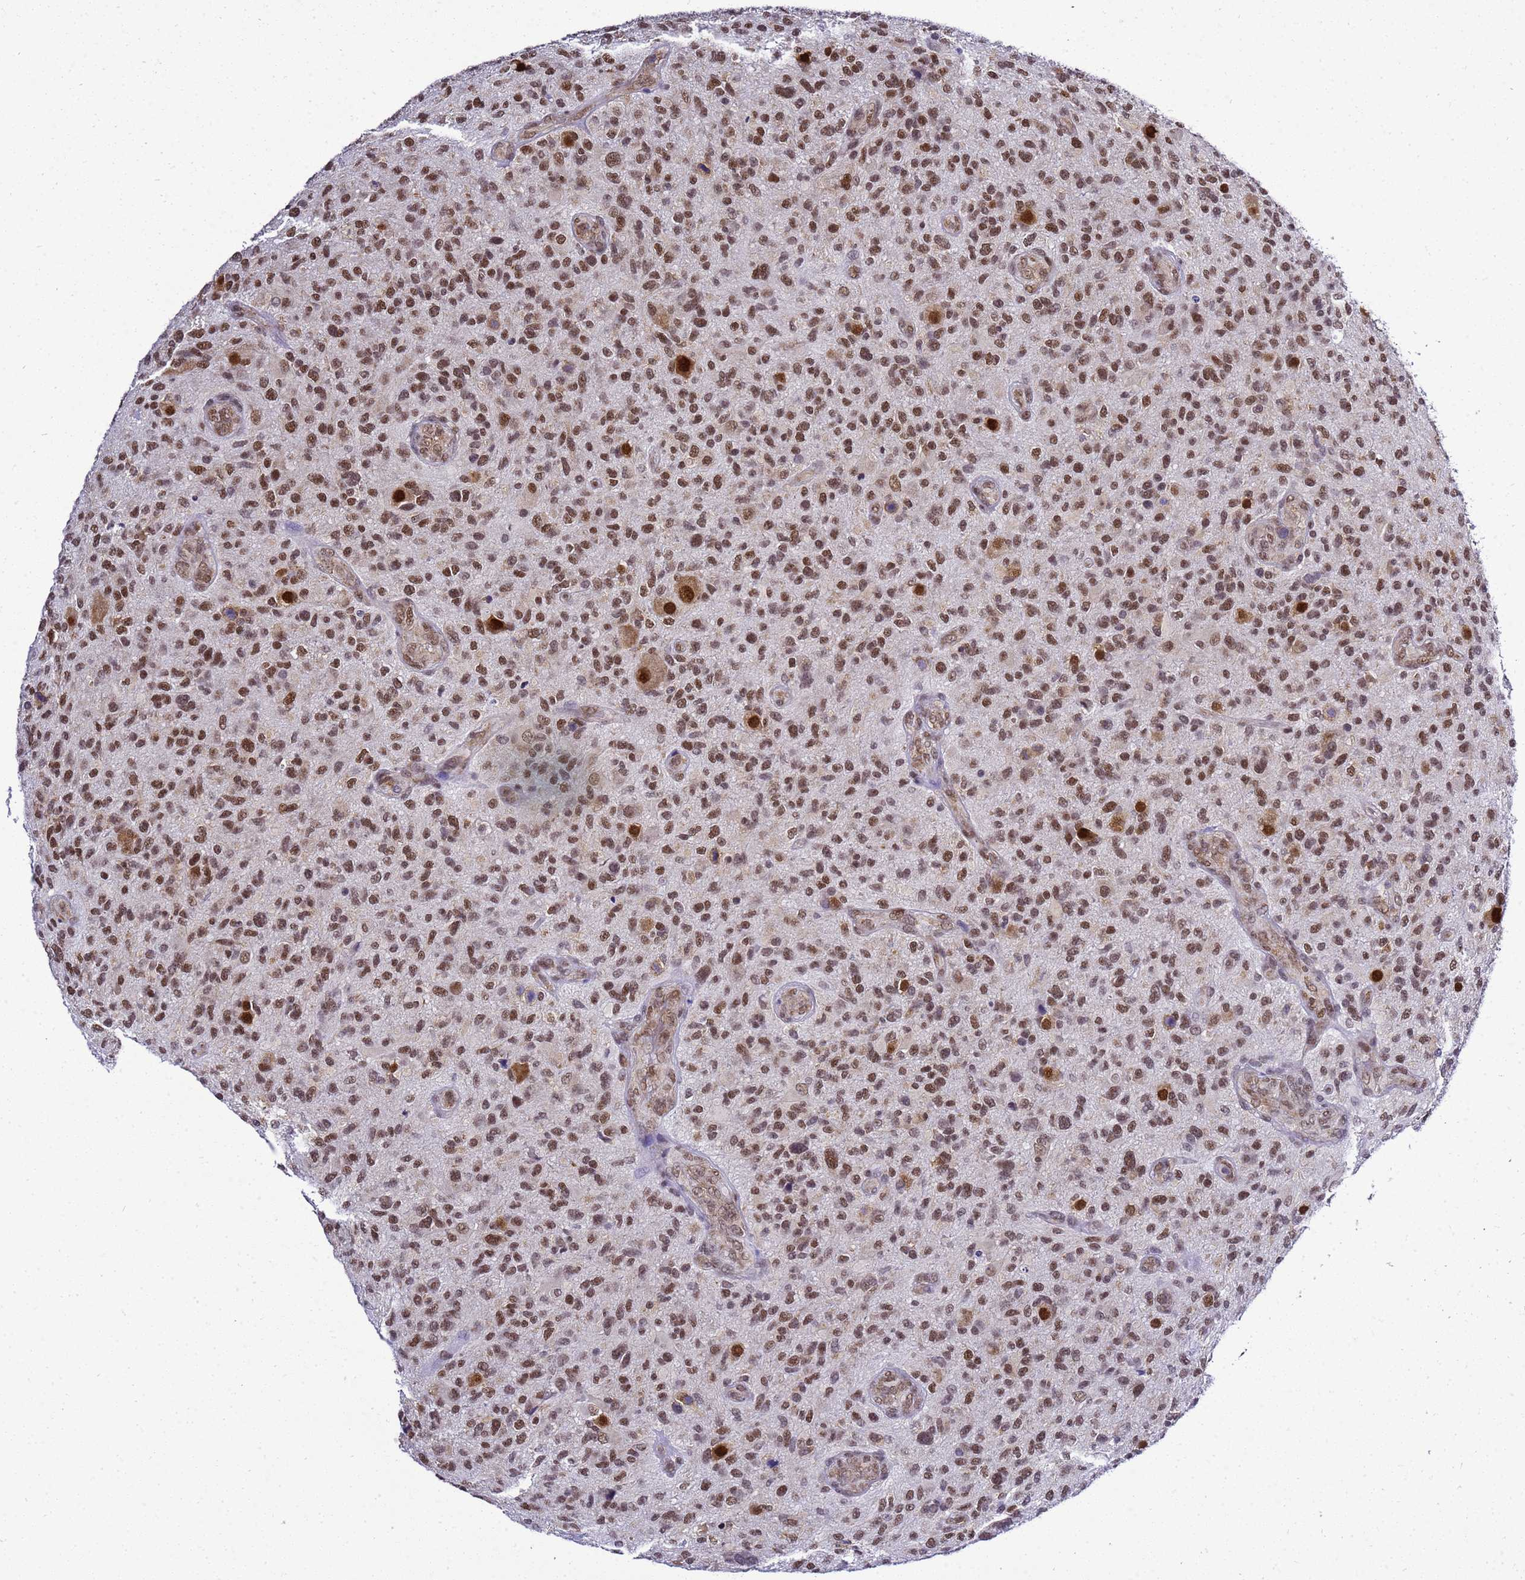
{"staining": {"intensity": "moderate", "quantity": ">75%", "location": "nuclear"}, "tissue": "glioma", "cell_type": "Tumor cells", "image_type": "cancer", "snomed": [{"axis": "morphology", "description": "Glioma, malignant, High grade"}, {"axis": "topography", "description": "Brain"}], "caption": "Protein expression analysis of glioma exhibits moderate nuclear positivity in approximately >75% of tumor cells. (DAB (3,3'-diaminobenzidine) IHC, brown staining for protein, blue staining for nuclei).", "gene": "SMN1", "patient": {"sex": "male", "age": 47}}